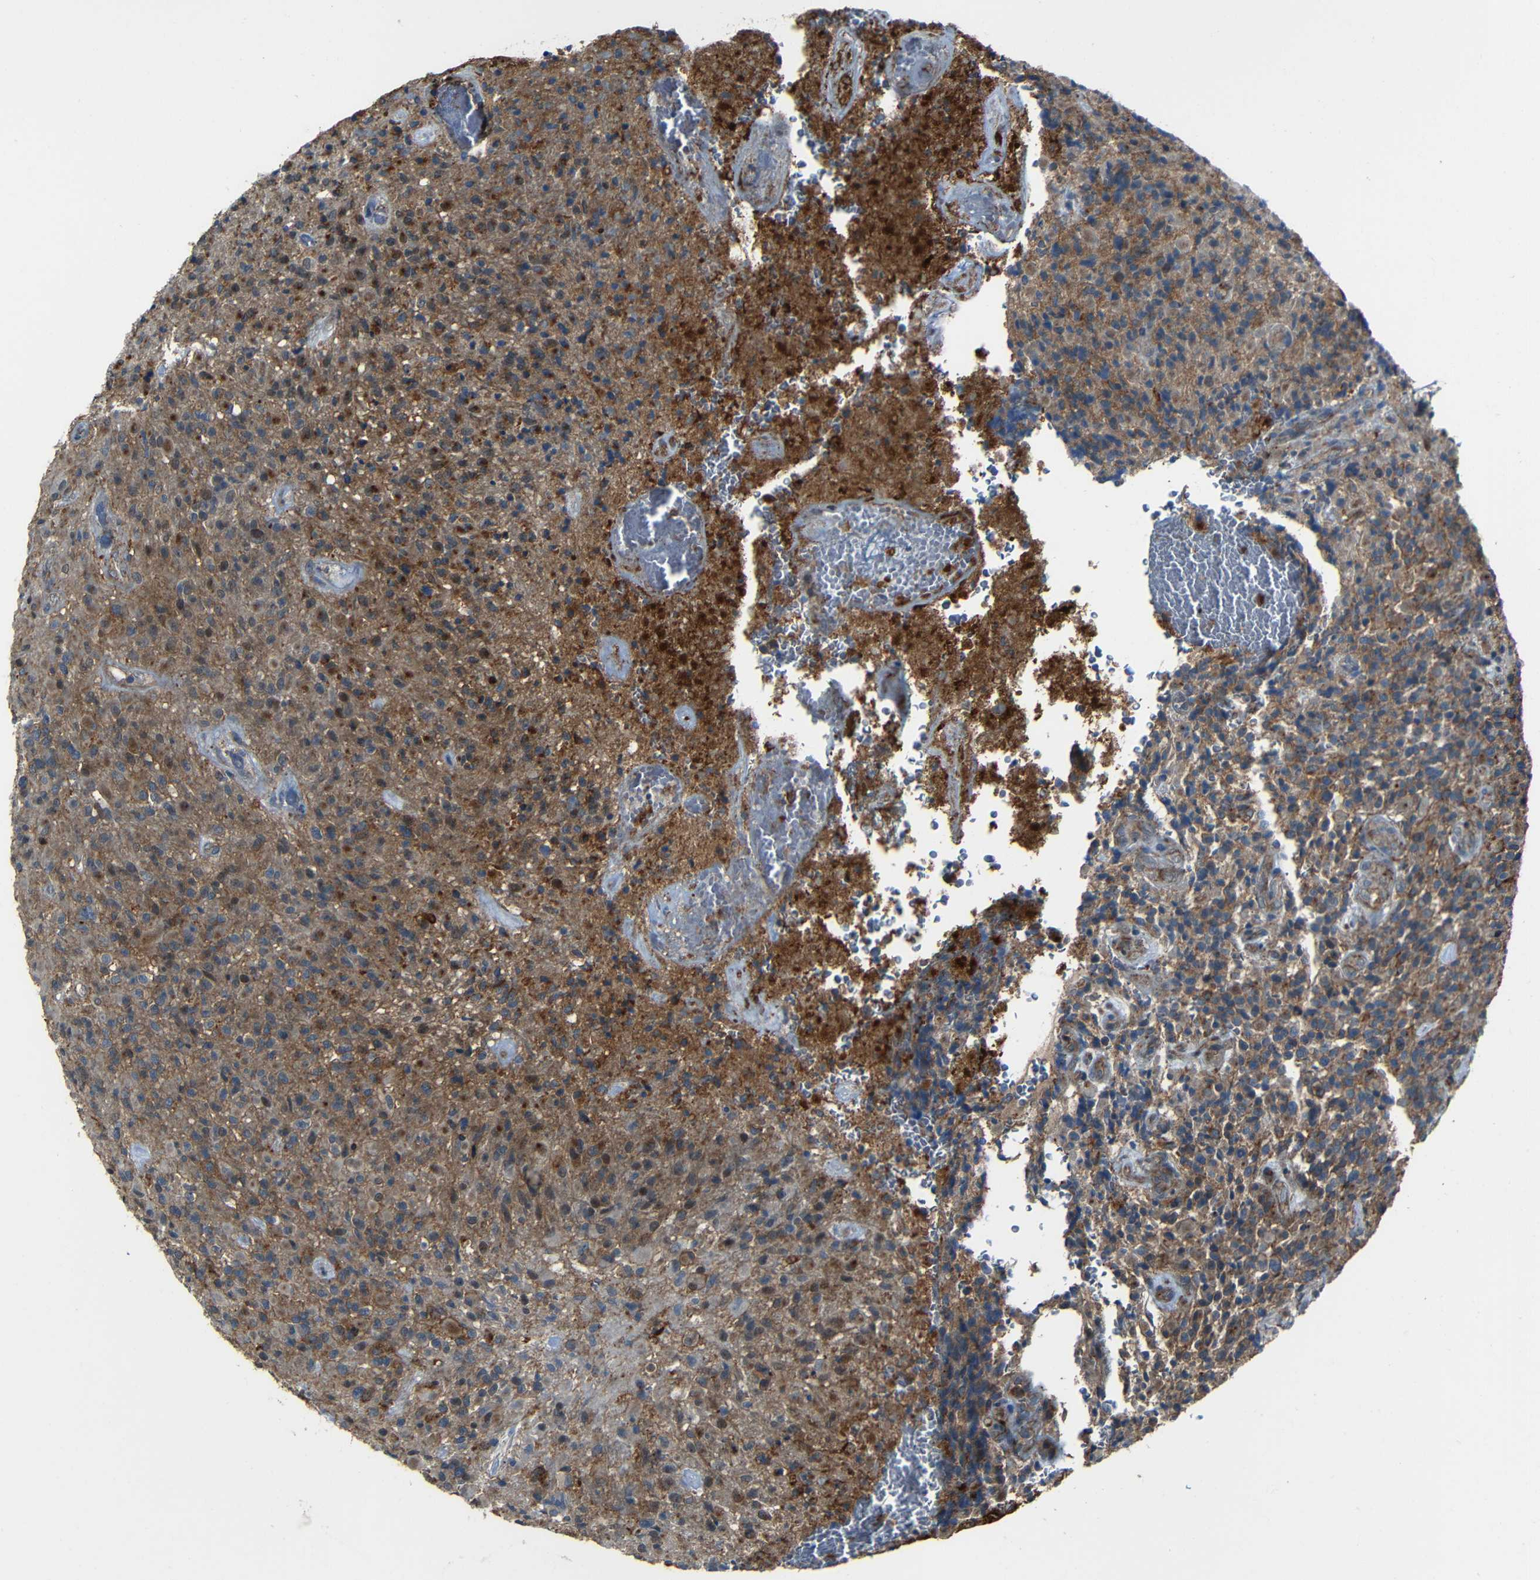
{"staining": {"intensity": "strong", "quantity": "25%-75%", "location": "cytoplasmic/membranous"}, "tissue": "glioma", "cell_type": "Tumor cells", "image_type": "cancer", "snomed": [{"axis": "morphology", "description": "Glioma, malignant, High grade"}, {"axis": "topography", "description": "Brain"}], "caption": "High-grade glioma (malignant) stained with immunohistochemistry (IHC) exhibits strong cytoplasmic/membranous expression in approximately 25%-75% of tumor cells.", "gene": "DNAJC5", "patient": {"sex": "male", "age": 71}}